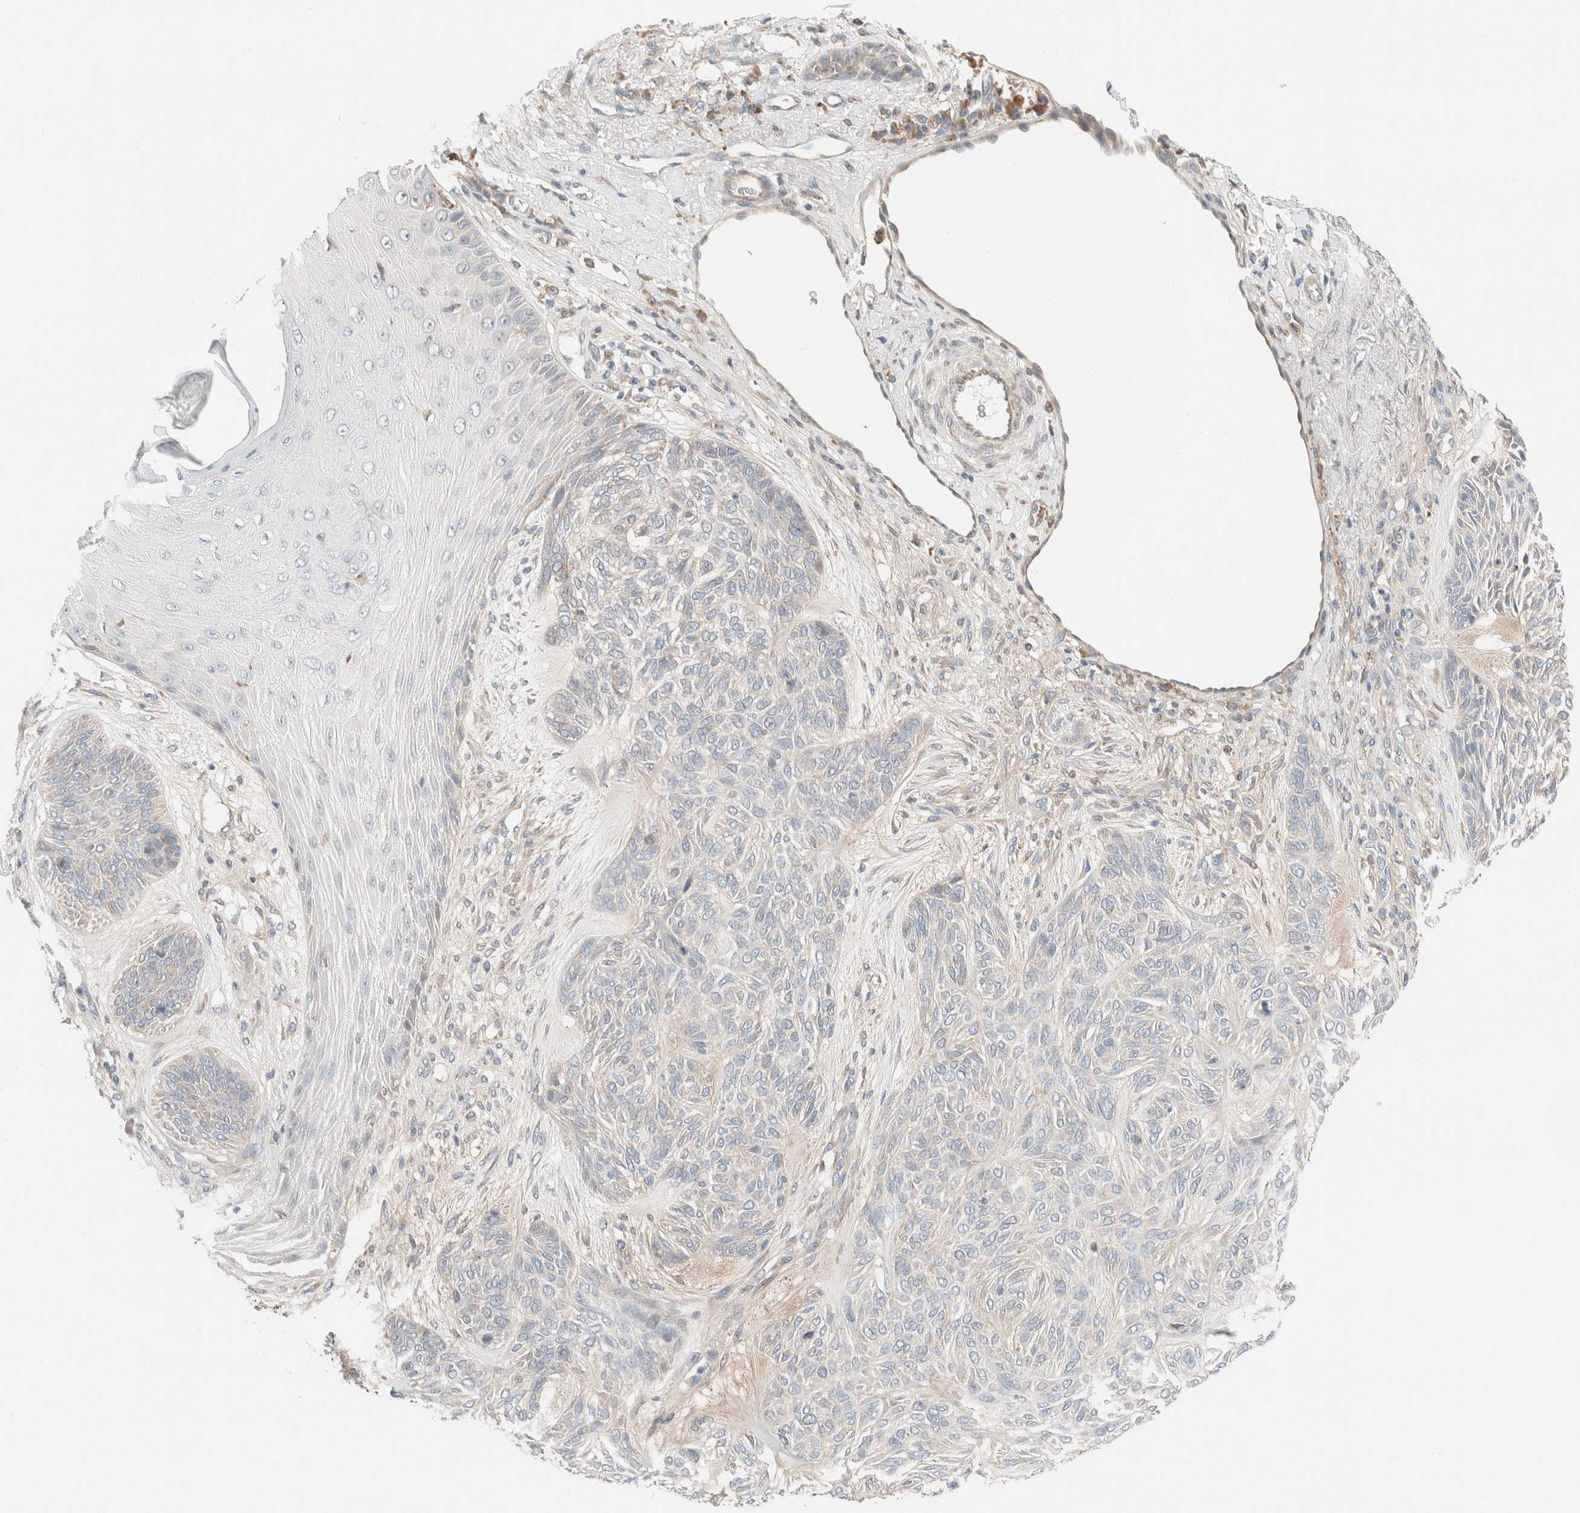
{"staining": {"intensity": "negative", "quantity": "none", "location": "none"}, "tissue": "skin cancer", "cell_type": "Tumor cells", "image_type": "cancer", "snomed": [{"axis": "morphology", "description": "Basal cell carcinoma"}, {"axis": "topography", "description": "Skin"}], "caption": "The IHC histopathology image has no significant expression in tumor cells of skin cancer (basal cell carcinoma) tissue.", "gene": "PCM1", "patient": {"sex": "male", "age": 55}}